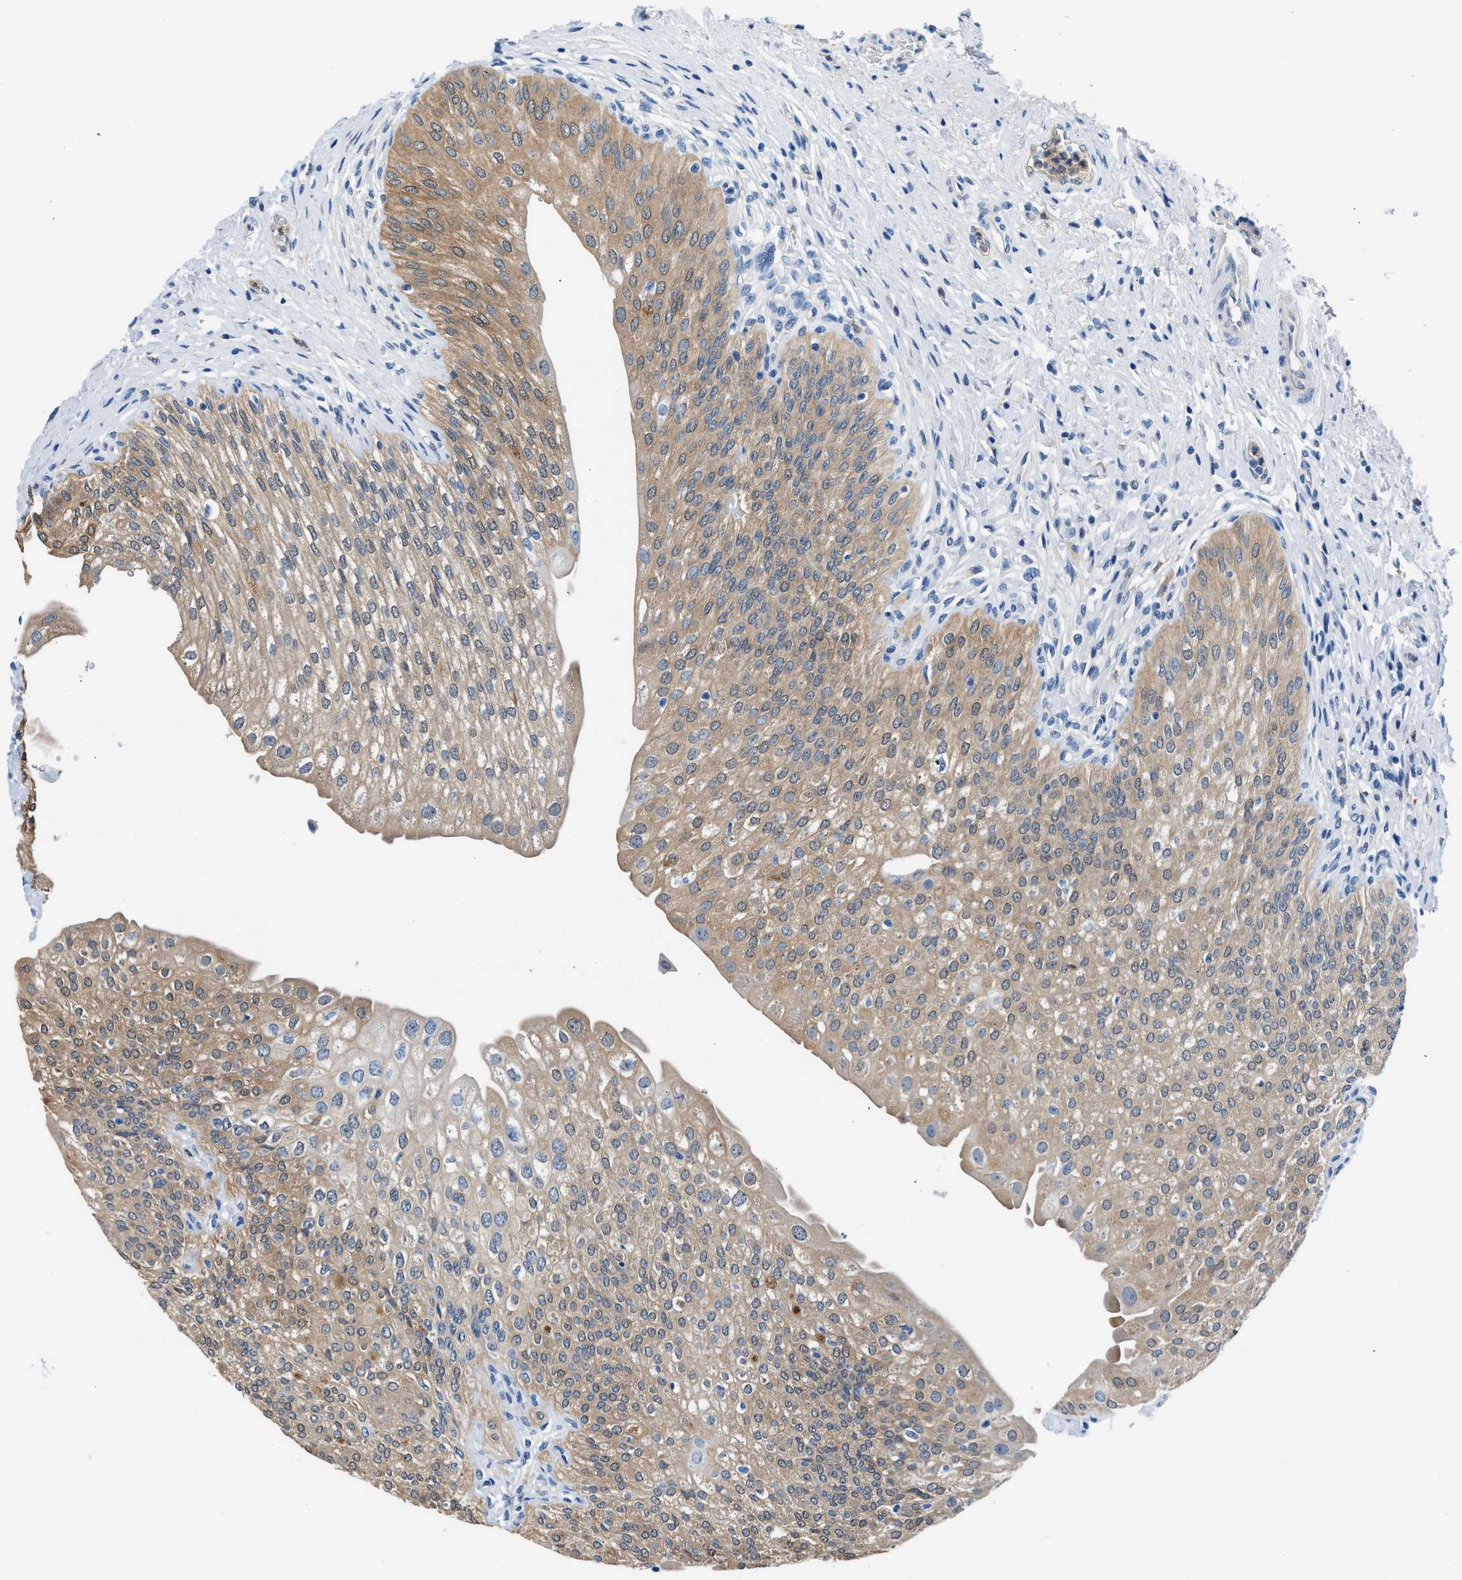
{"staining": {"intensity": "moderate", "quantity": ">75%", "location": "cytoplasmic/membranous"}, "tissue": "urinary bladder", "cell_type": "Urothelial cells", "image_type": "normal", "snomed": [{"axis": "morphology", "description": "Normal tissue, NOS"}, {"axis": "topography", "description": "Urinary bladder"}], "caption": "This histopathology image demonstrates immunohistochemistry (IHC) staining of normal urinary bladder, with medium moderate cytoplasmic/membranous expression in about >75% of urothelial cells.", "gene": "FADS6", "patient": {"sex": "male", "age": 46}}